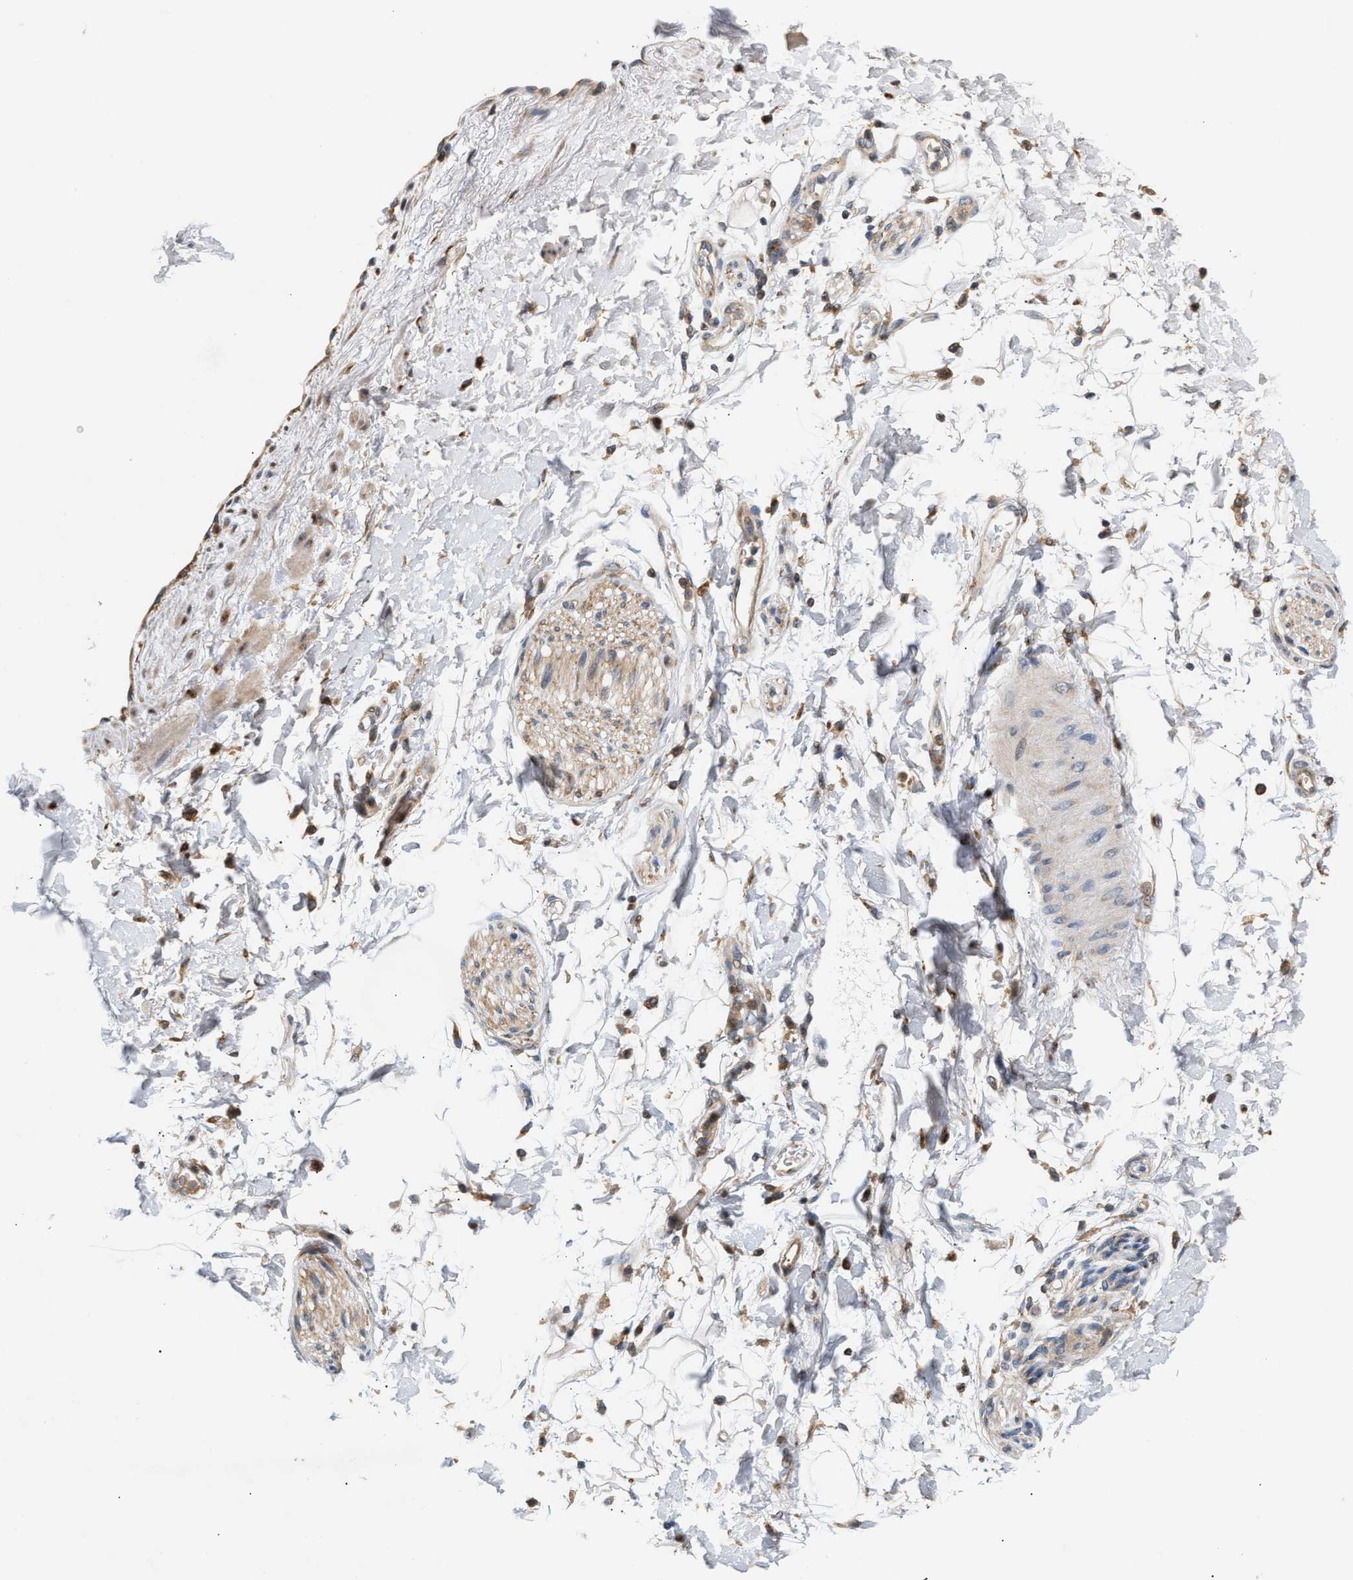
{"staining": {"intensity": "weak", "quantity": "25%-75%", "location": "cytoplasmic/membranous"}, "tissue": "adipose tissue", "cell_type": "Adipocytes", "image_type": "normal", "snomed": [{"axis": "morphology", "description": "Normal tissue, NOS"}, {"axis": "morphology", "description": "Adenocarcinoma, NOS"}, {"axis": "topography", "description": "Duodenum"}, {"axis": "topography", "description": "Peripheral nerve tissue"}], "caption": "The immunohistochemical stain highlights weak cytoplasmic/membranous staining in adipocytes of benign adipose tissue. The staining is performed using DAB brown chromogen to label protein expression. The nuclei are counter-stained blue using hematoxylin.", "gene": "DBNL", "patient": {"sex": "female", "age": 60}}